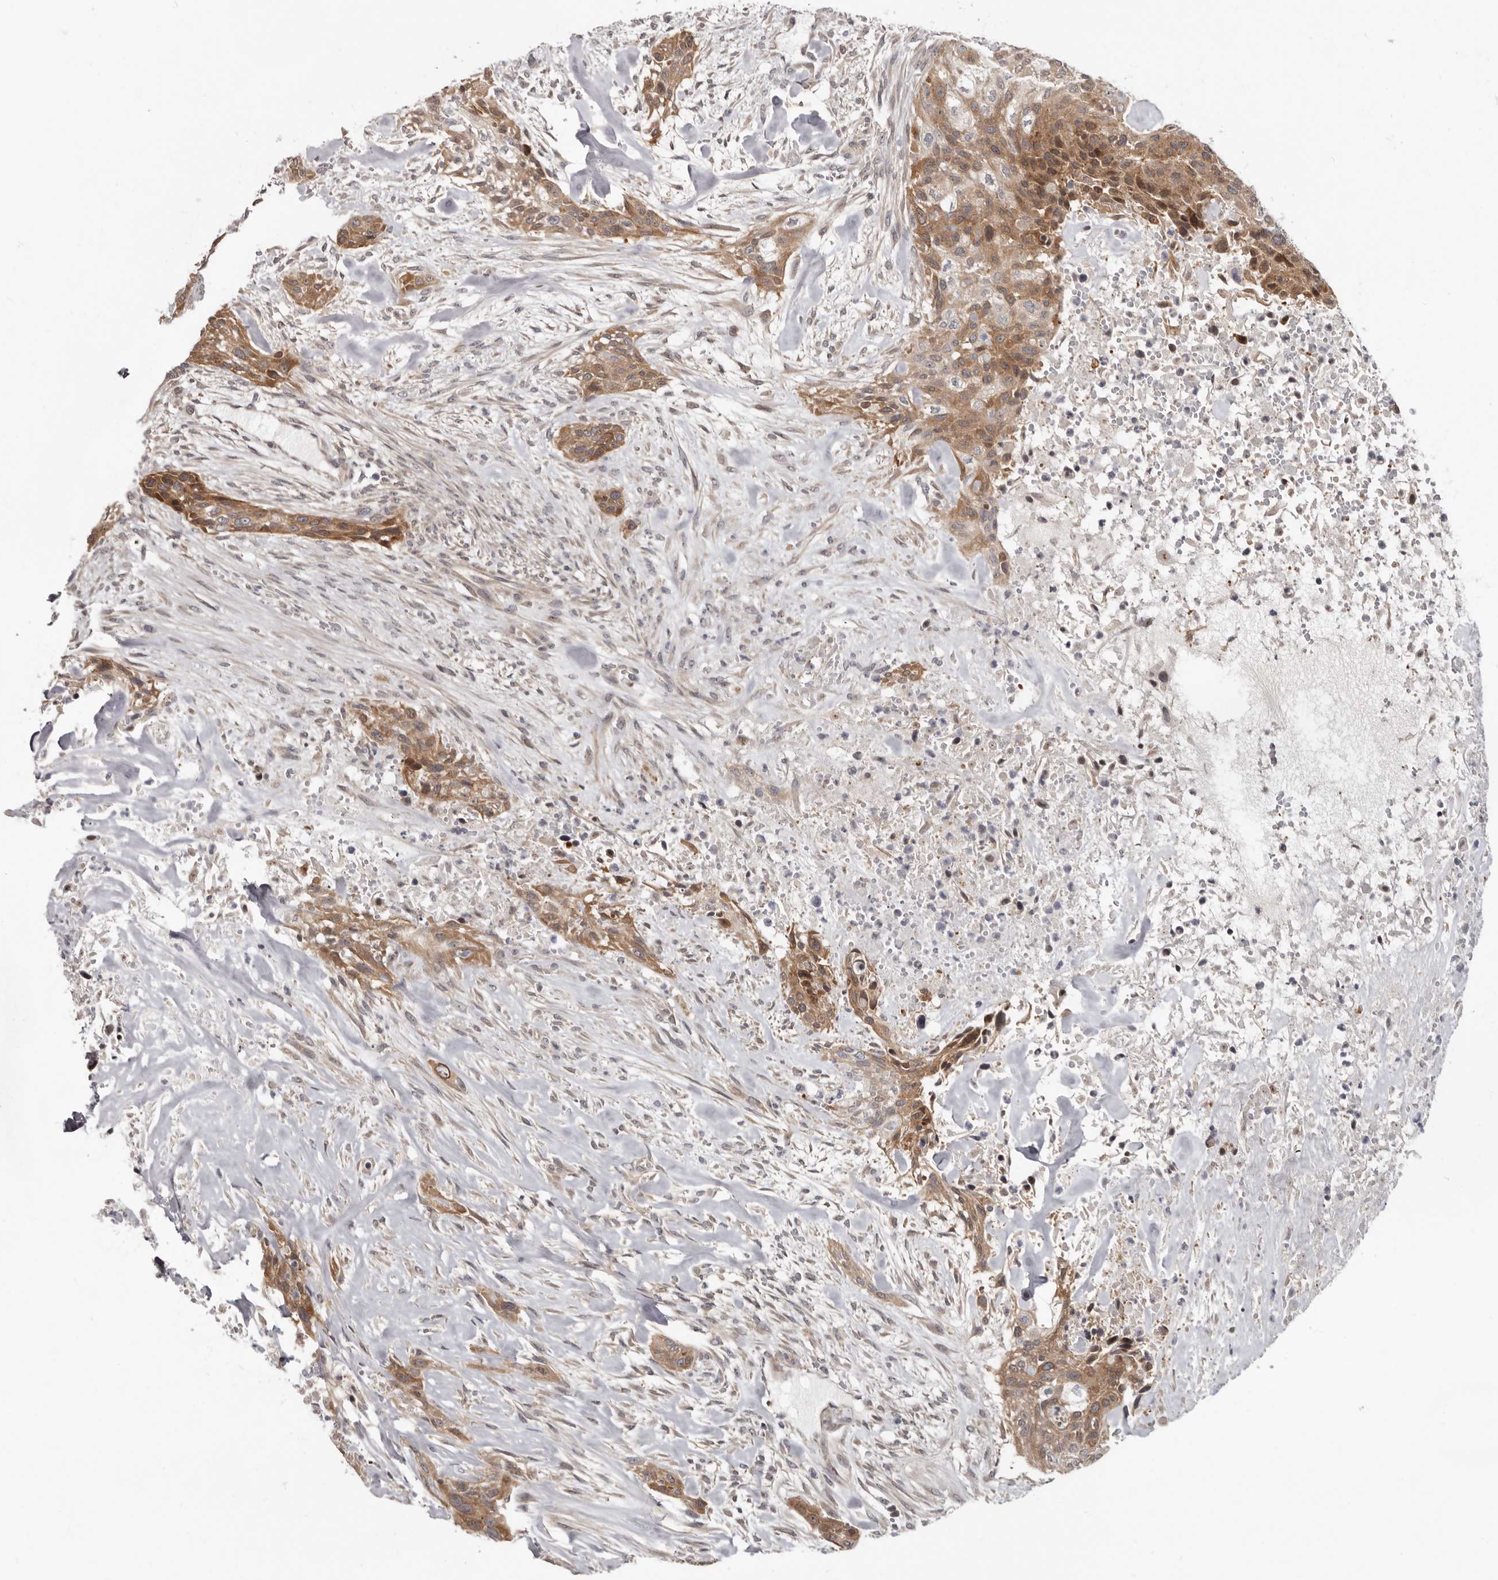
{"staining": {"intensity": "moderate", "quantity": ">75%", "location": "cytoplasmic/membranous"}, "tissue": "urothelial cancer", "cell_type": "Tumor cells", "image_type": "cancer", "snomed": [{"axis": "morphology", "description": "Urothelial carcinoma, High grade"}, {"axis": "topography", "description": "Urinary bladder"}], "caption": "Human high-grade urothelial carcinoma stained with a protein marker reveals moderate staining in tumor cells.", "gene": "BAD", "patient": {"sex": "male", "age": 35}}